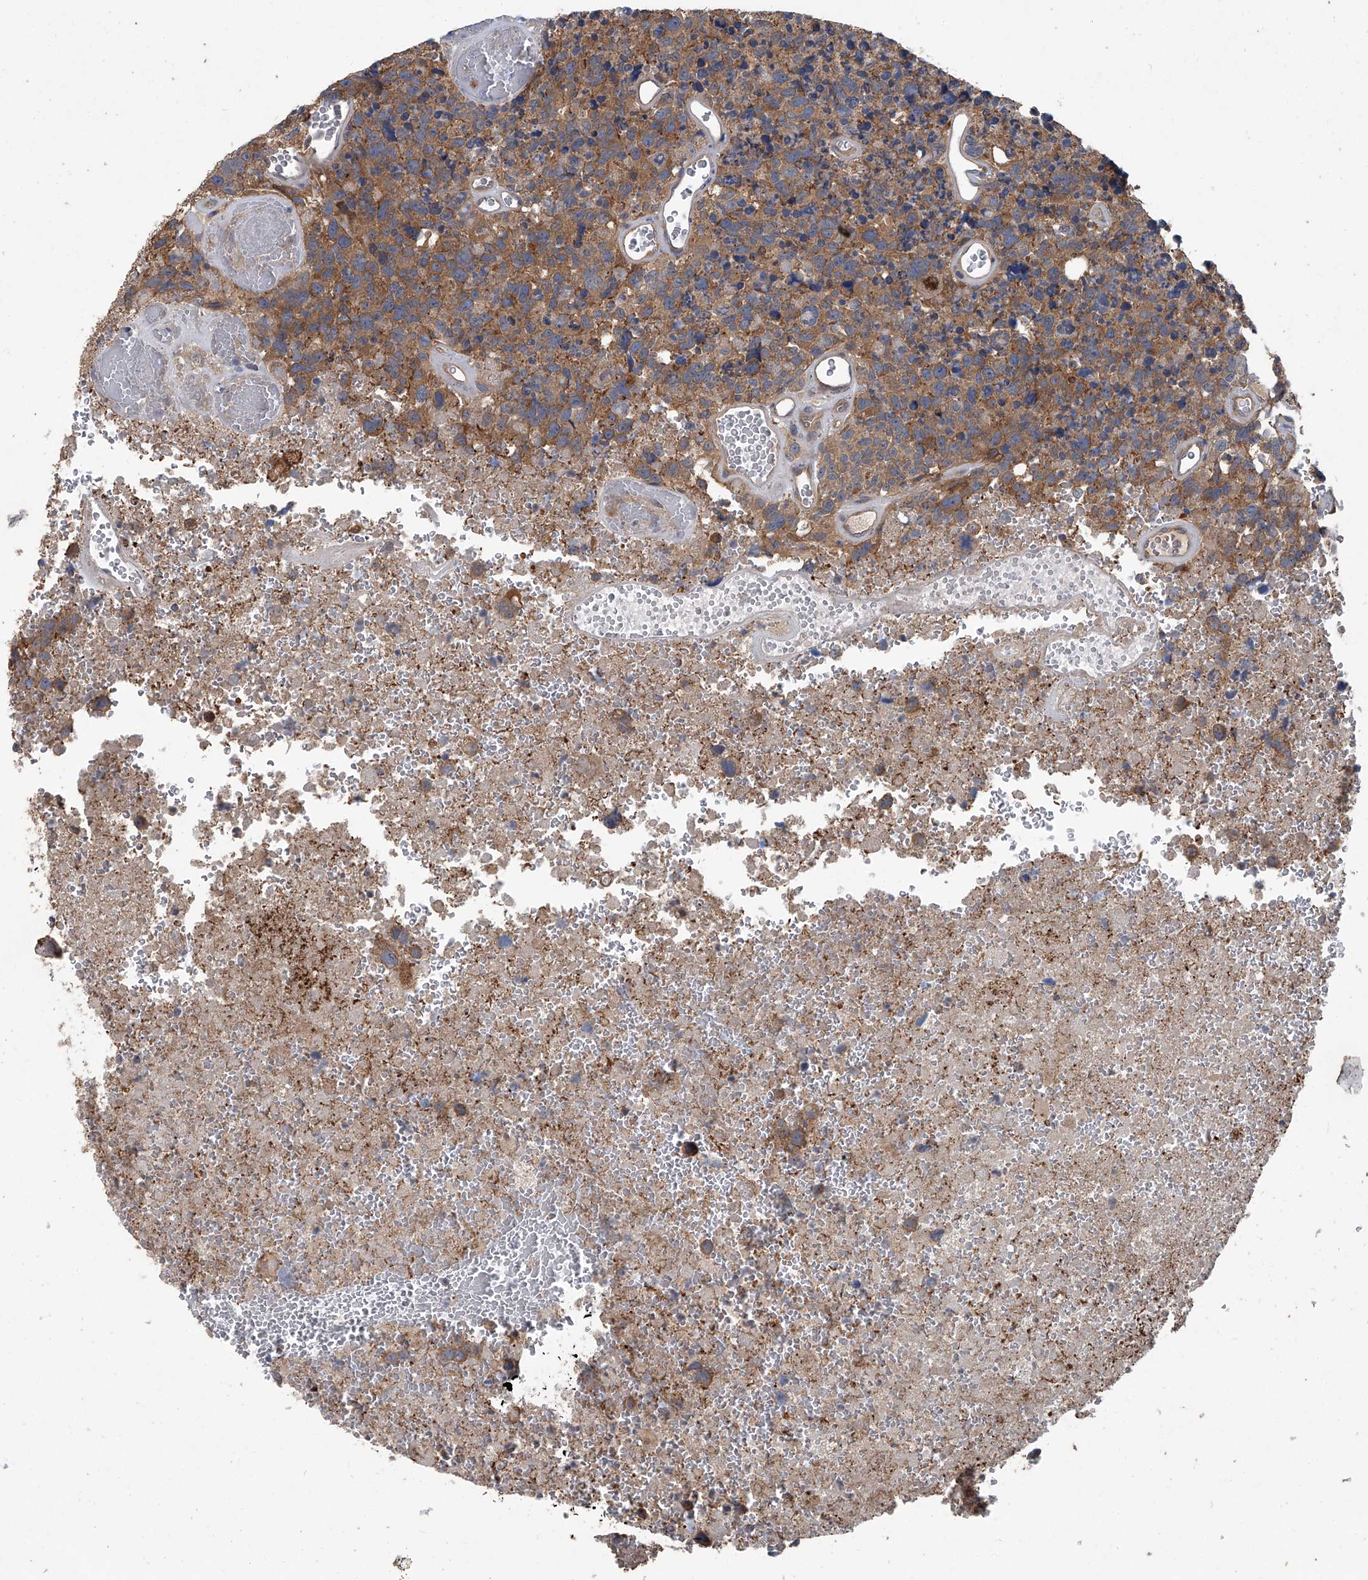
{"staining": {"intensity": "moderate", "quantity": ">75%", "location": "cytoplasmic/membranous"}, "tissue": "glioma", "cell_type": "Tumor cells", "image_type": "cancer", "snomed": [{"axis": "morphology", "description": "Glioma, malignant, High grade"}, {"axis": "topography", "description": "Brain"}], "caption": "This histopathology image demonstrates immunohistochemistry (IHC) staining of human glioma, with medium moderate cytoplasmic/membranous staining in approximately >75% of tumor cells.", "gene": "ANKRD34A", "patient": {"sex": "male", "age": 69}}